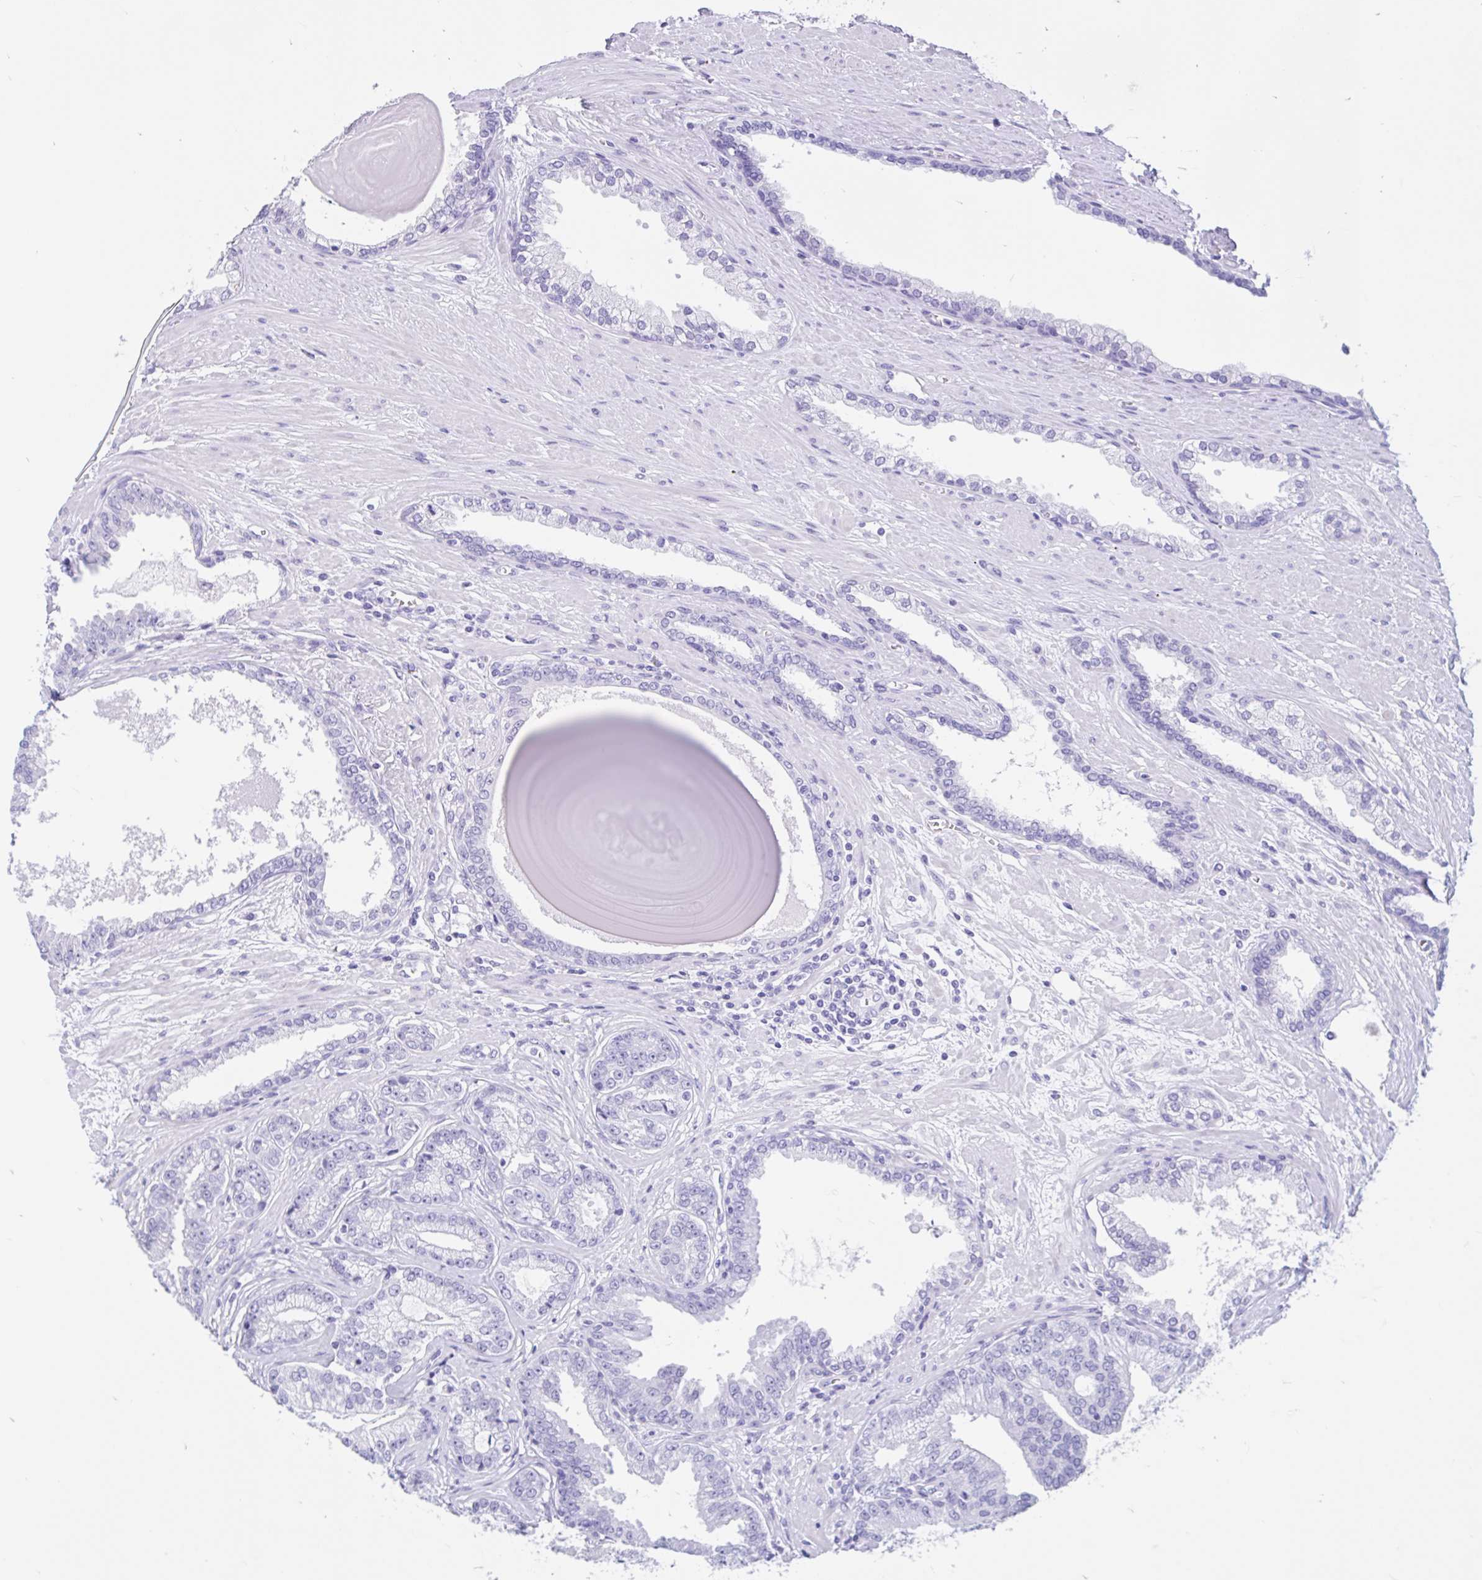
{"staining": {"intensity": "negative", "quantity": "none", "location": "none"}, "tissue": "prostate cancer", "cell_type": "Tumor cells", "image_type": "cancer", "snomed": [{"axis": "morphology", "description": "Adenocarcinoma, Low grade"}, {"axis": "topography", "description": "Prostate"}], "caption": "Prostate low-grade adenocarcinoma stained for a protein using IHC shows no staining tumor cells.", "gene": "ZNF319", "patient": {"sex": "male", "age": 61}}